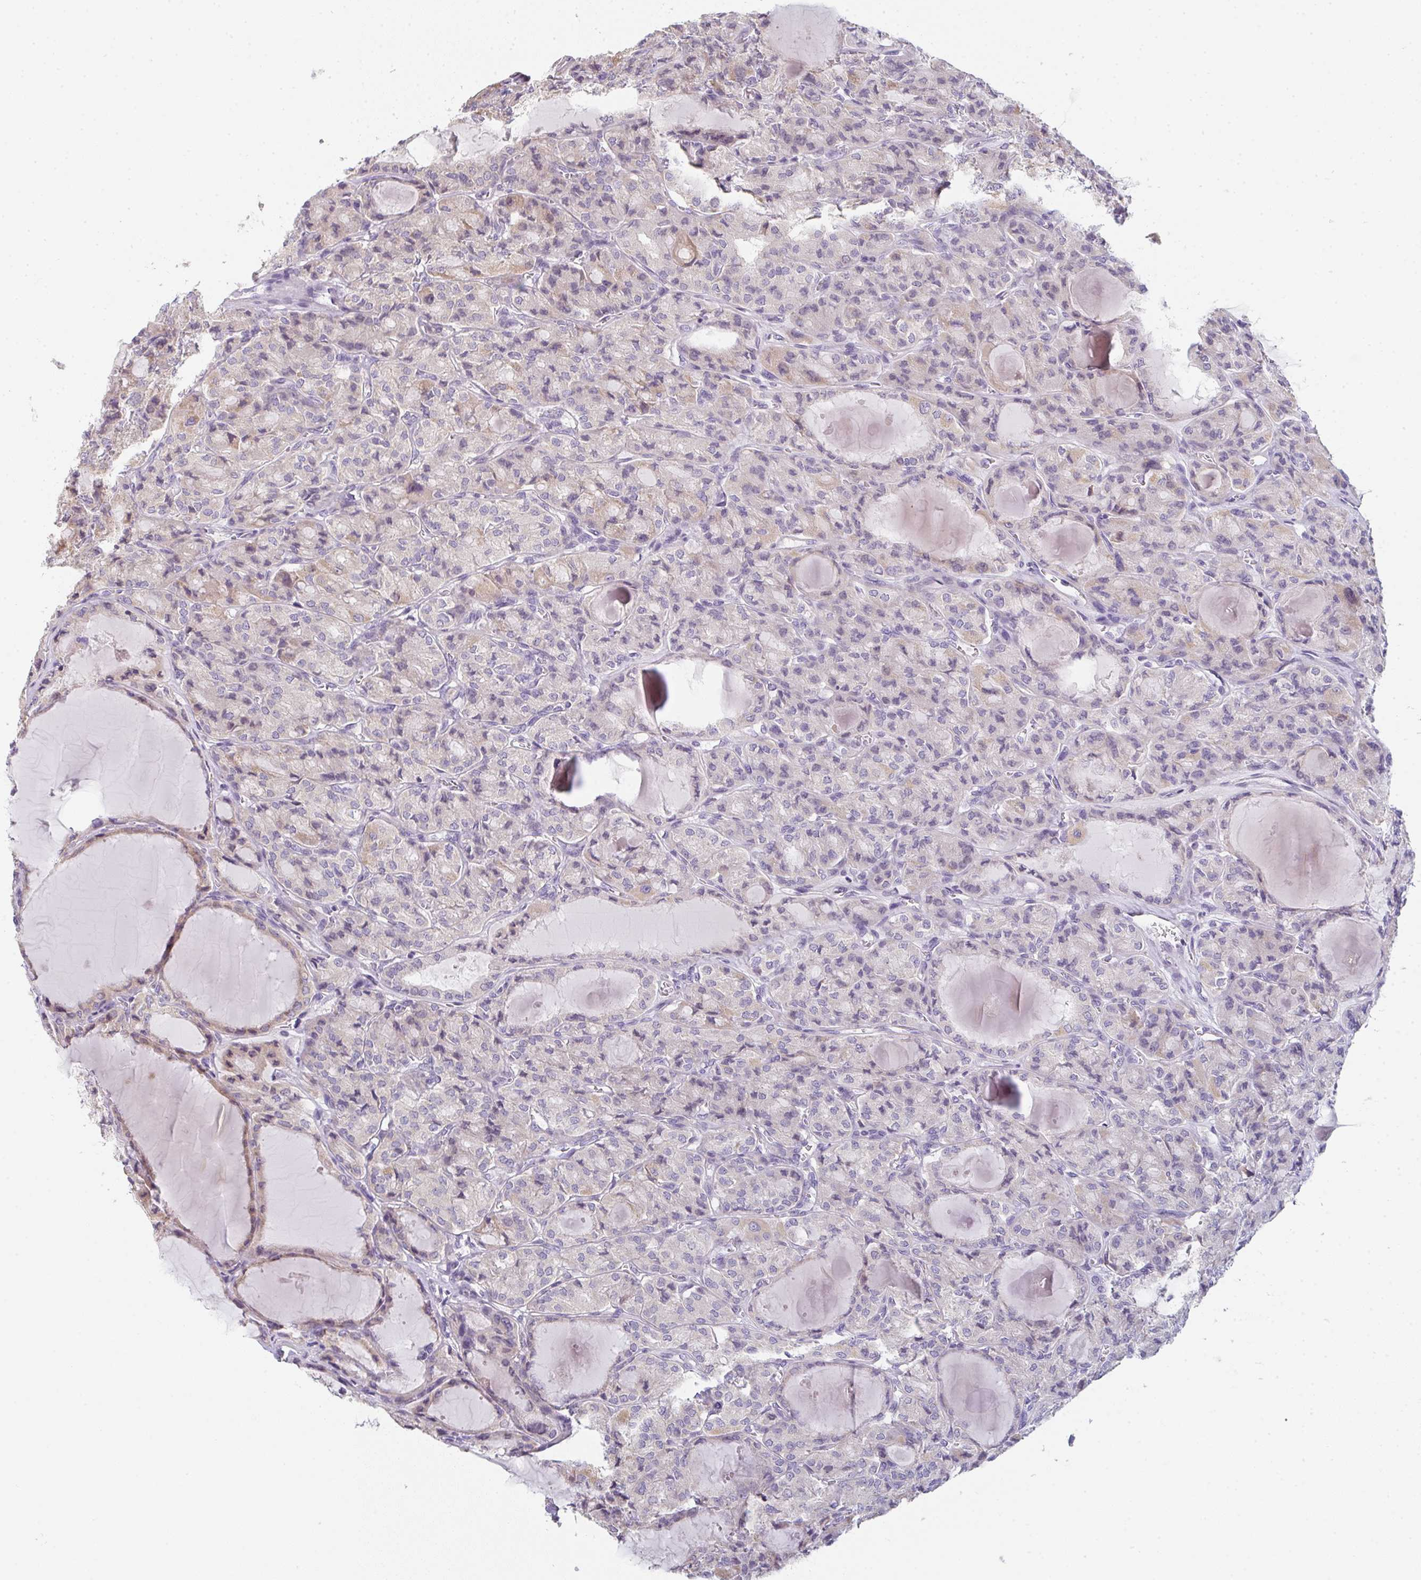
{"staining": {"intensity": "moderate", "quantity": "<25%", "location": "cytoplasmic/membranous"}, "tissue": "thyroid cancer", "cell_type": "Tumor cells", "image_type": "cancer", "snomed": [{"axis": "morphology", "description": "Papillary adenocarcinoma, NOS"}, {"axis": "topography", "description": "Thyroid gland"}], "caption": "A high-resolution image shows immunohistochemistry (IHC) staining of thyroid cancer, which displays moderate cytoplasmic/membranous expression in about <25% of tumor cells. Using DAB (brown) and hematoxylin (blue) stains, captured at high magnification using brightfield microscopy.", "gene": "CACNA1S", "patient": {"sex": "male", "age": 87}}